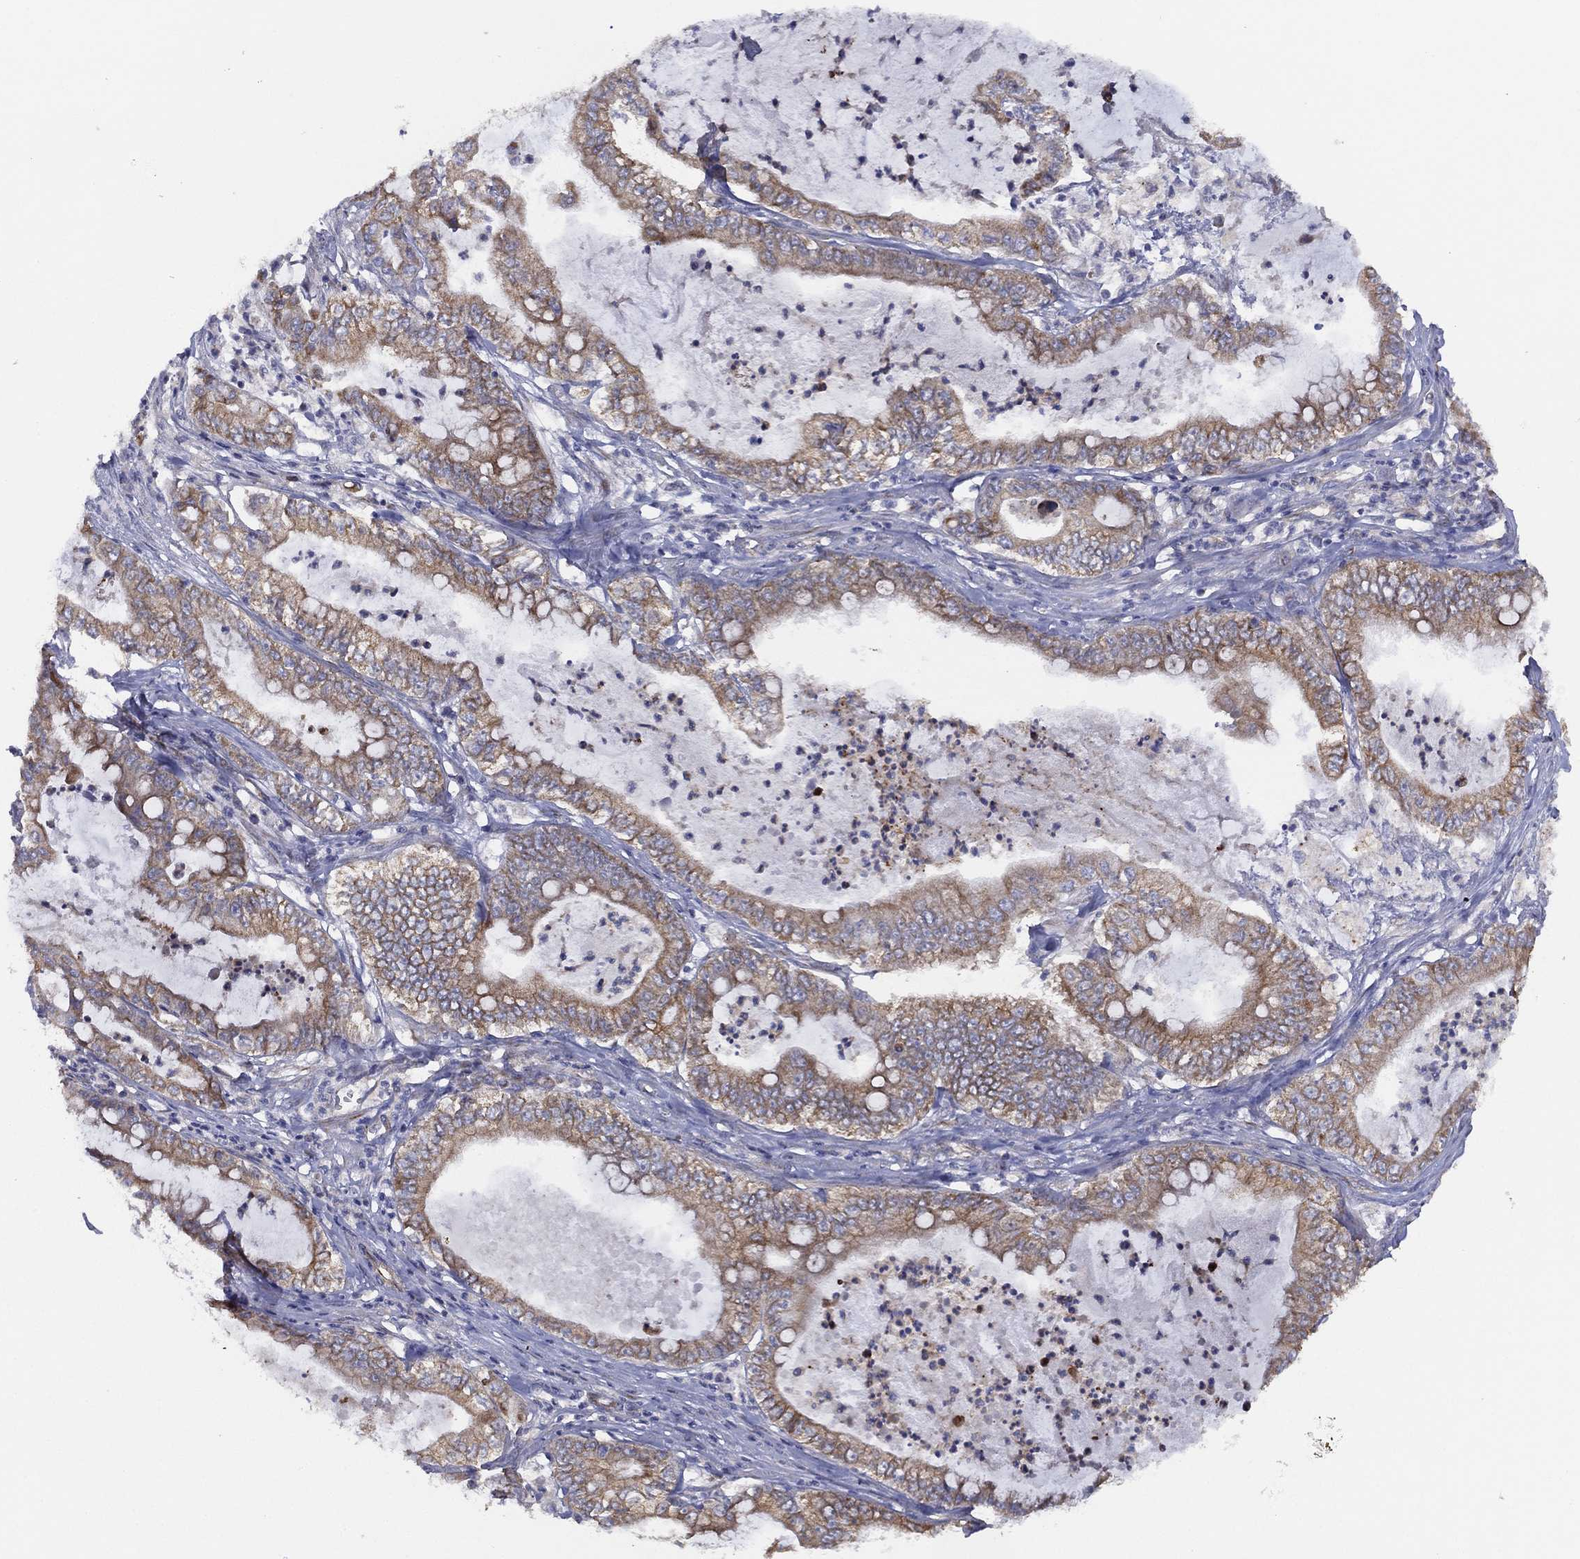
{"staining": {"intensity": "moderate", "quantity": "<25%", "location": "cytoplasmic/membranous"}, "tissue": "pancreatic cancer", "cell_type": "Tumor cells", "image_type": "cancer", "snomed": [{"axis": "morphology", "description": "Adenocarcinoma, NOS"}, {"axis": "topography", "description": "Pancreas"}], "caption": "Tumor cells display low levels of moderate cytoplasmic/membranous staining in about <25% of cells in pancreatic cancer (adenocarcinoma).", "gene": "ZNF223", "patient": {"sex": "male", "age": 71}}